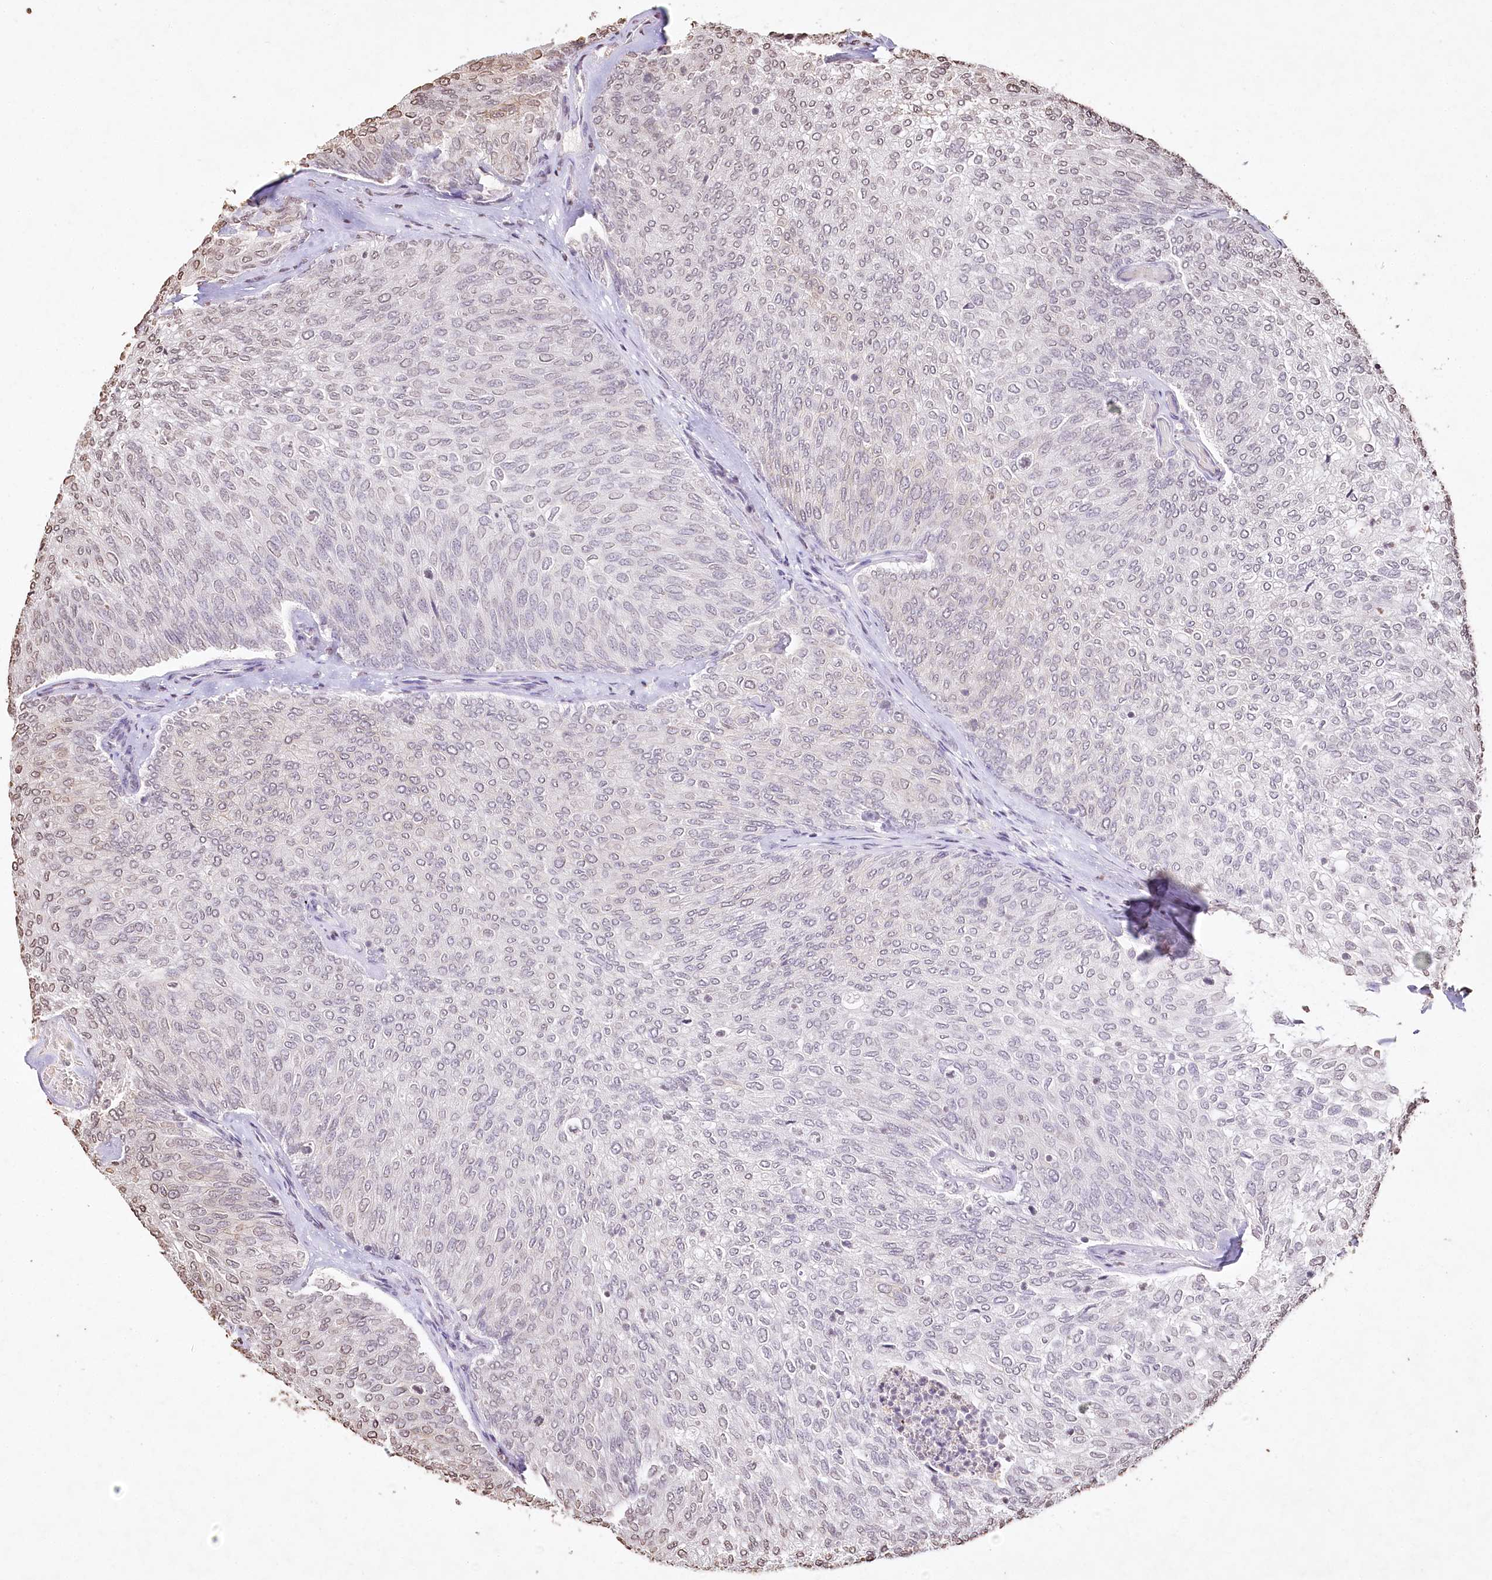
{"staining": {"intensity": "negative", "quantity": "none", "location": "none"}, "tissue": "urothelial cancer", "cell_type": "Tumor cells", "image_type": "cancer", "snomed": [{"axis": "morphology", "description": "Urothelial carcinoma, Low grade"}, {"axis": "topography", "description": "Urinary bladder"}], "caption": "Protein analysis of low-grade urothelial carcinoma exhibits no significant expression in tumor cells.", "gene": "DMXL1", "patient": {"sex": "female", "age": 79}}